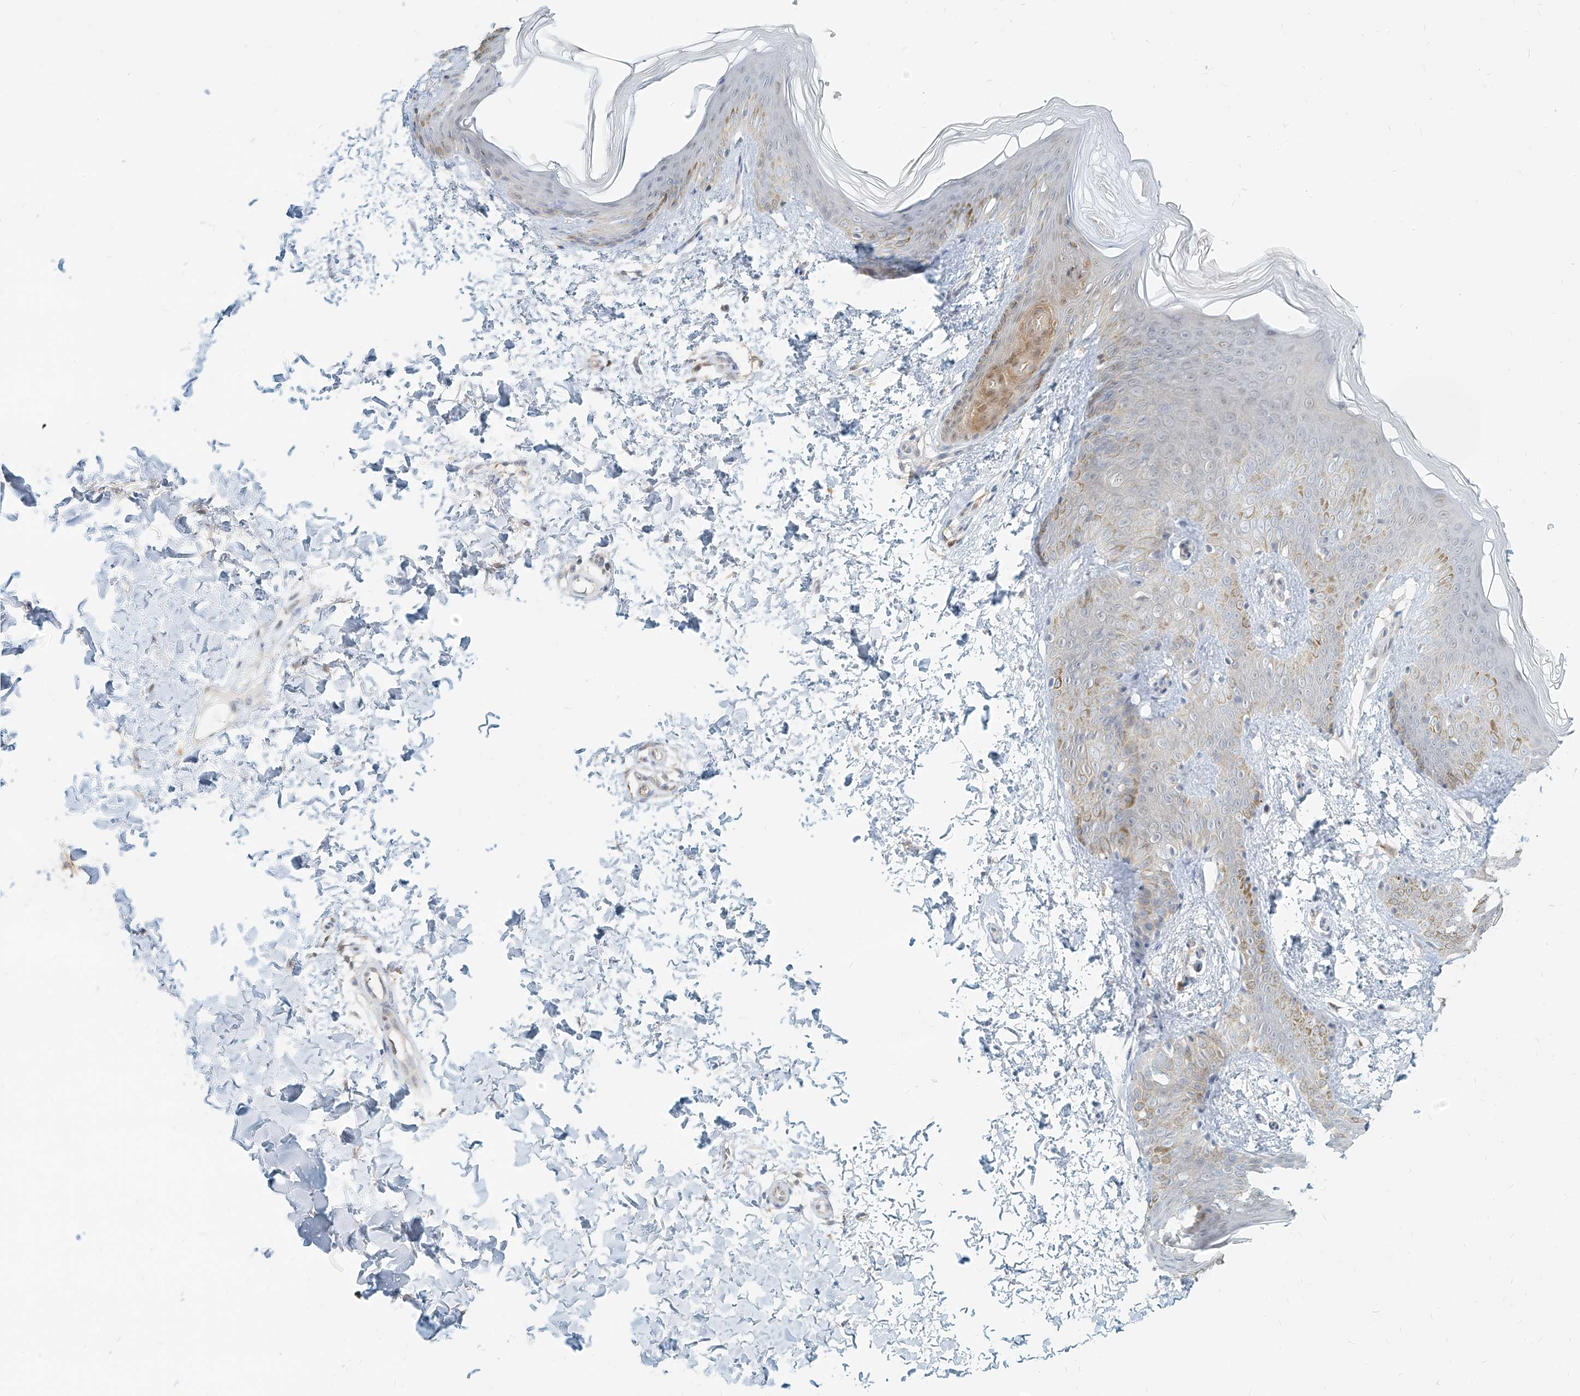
{"staining": {"intensity": "negative", "quantity": "none", "location": "none"}, "tissue": "skin", "cell_type": "Fibroblasts", "image_type": "normal", "snomed": [{"axis": "morphology", "description": "Normal tissue, NOS"}, {"axis": "morphology", "description": "Neoplasm, benign, NOS"}, {"axis": "topography", "description": "Skin"}, {"axis": "topography", "description": "Soft tissue"}], "caption": "The immunohistochemistry micrograph has no significant expression in fibroblasts of skin. Nuclei are stained in blue.", "gene": "PGD", "patient": {"sex": "male", "age": 26}}